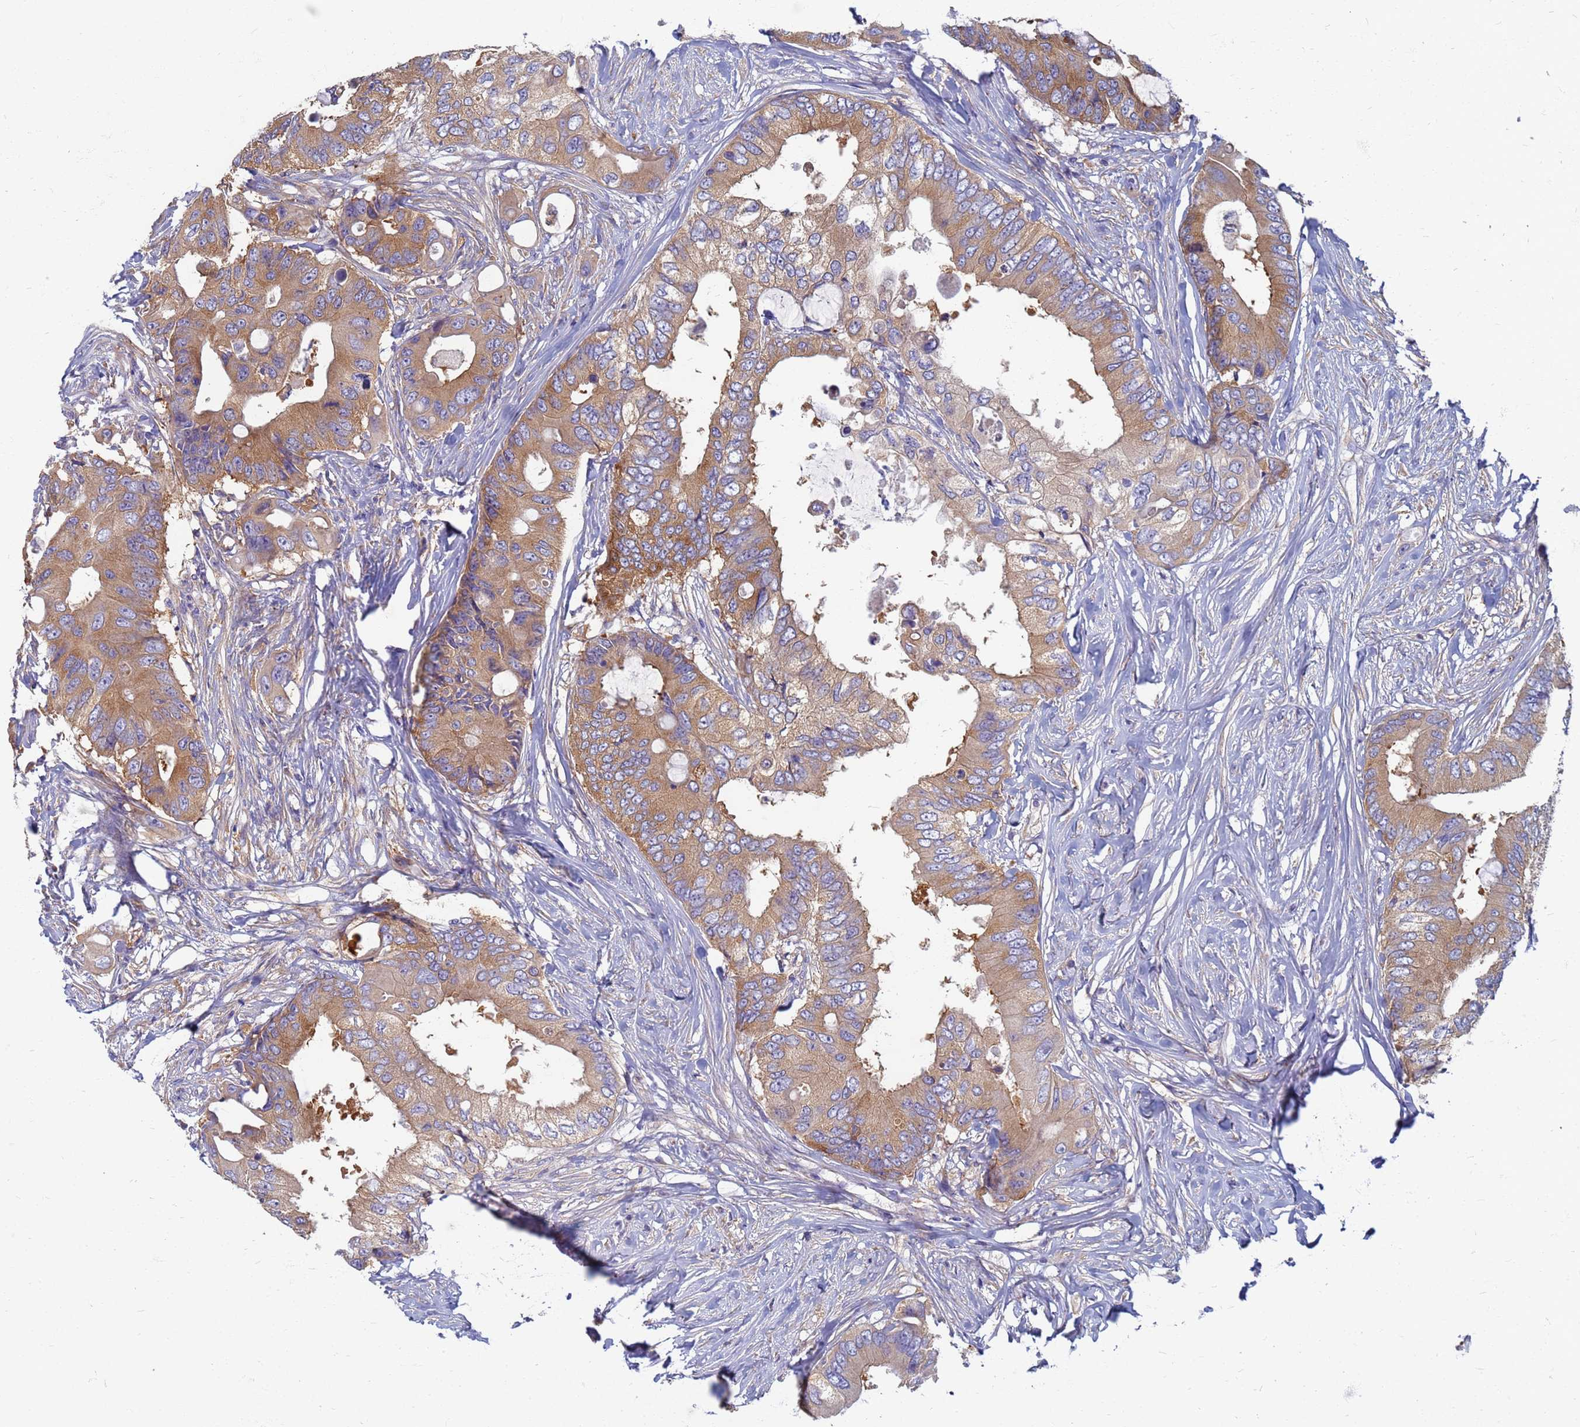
{"staining": {"intensity": "moderate", "quantity": ">75%", "location": "cytoplasmic/membranous"}, "tissue": "colorectal cancer", "cell_type": "Tumor cells", "image_type": "cancer", "snomed": [{"axis": "morphology", "description": "Adenocarcinoma, NOS"}, {"axis": "topography", "description": "Colon"}], "caption": "High-magnification brightfield microscopy of adenocarcinoma (colorectal) stained with DAB (brown) and counterstained with hematoxylin (blue). tumor cells exhibit moderate cytoplasmic/membranous staining is present in about>75% of cells.", "gene": "EEA1", "patient": {"sex": "male", "age": 71}}